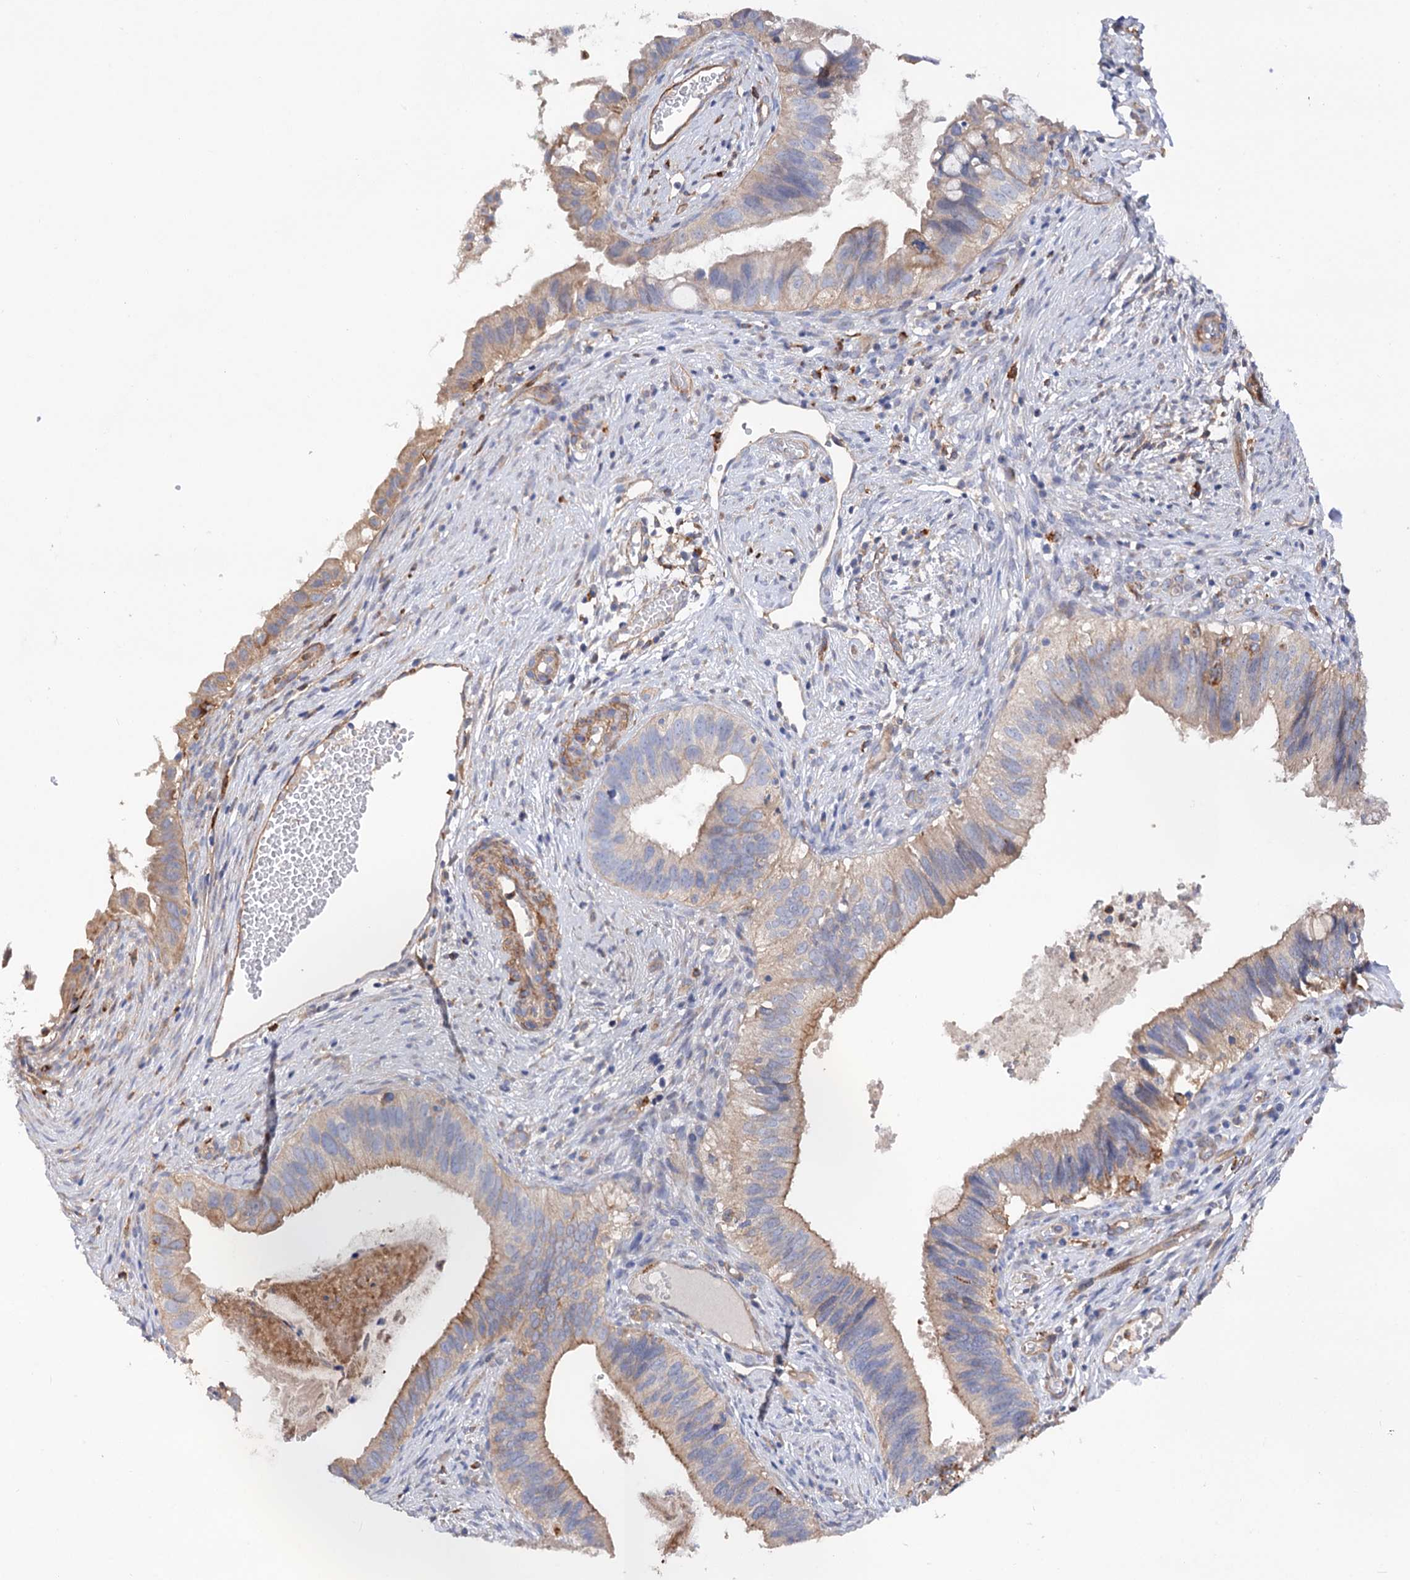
{"staining": {"intensity": "weak", "quantity": "25%-75%", "location": "cytoplasmic/membranous"}, "tissue": "cervical cancer", "cell_type": "Tumor cells", "image_type": "cancer", "snomed": [{"axis": "morphology", "description": "Adenocarcinoma, NOS"}, {"axis": "topography", "description": "Cervix"}], "caption": "There is low levels of weak cytoplasmic/membranous staining in tumor cells of cervical cancer (adenocarcinoma), as demonstrated by immunohistochemical staining (brown color).", "gene": "CSAD", "patient": {"sex": "female", "age": 42}}